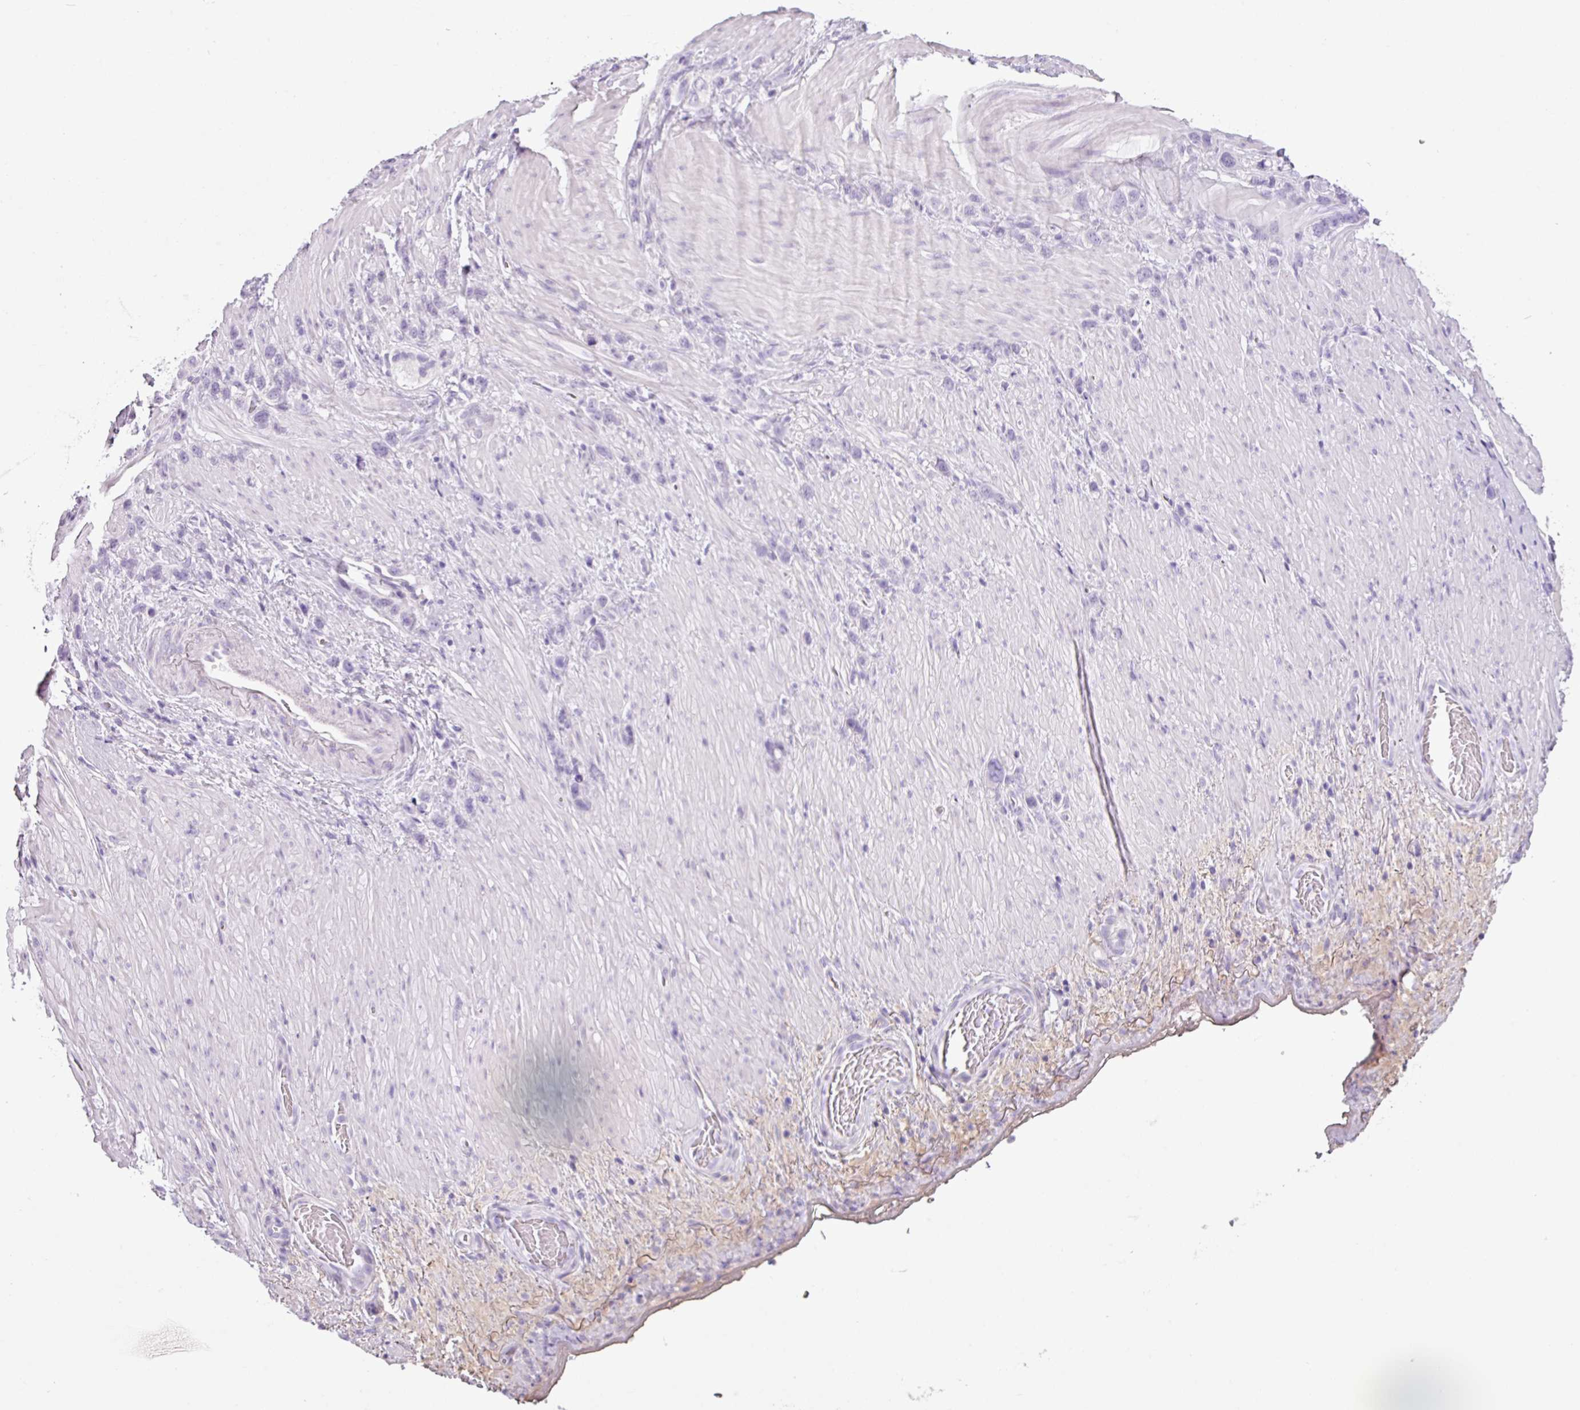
{"staining": {"intensity": "negative", "quantity": "none", "location": "none"}, "tissue": "stomach cancer", "cell_type": "Tumor cells", "image_type": "cancer", "snomed": [{"axis": "morphology", "description": "Adenocarcinoma, NOS"}, {"axis": "topography", "description": "Stomach"}], "caption": "Immunohistochemistry image of stomach cancer stained for a protein (brown), which exhibits no expression in tumor cells.", "gene": "CDH16", "patient": {"sex": "female", "age": 65}}